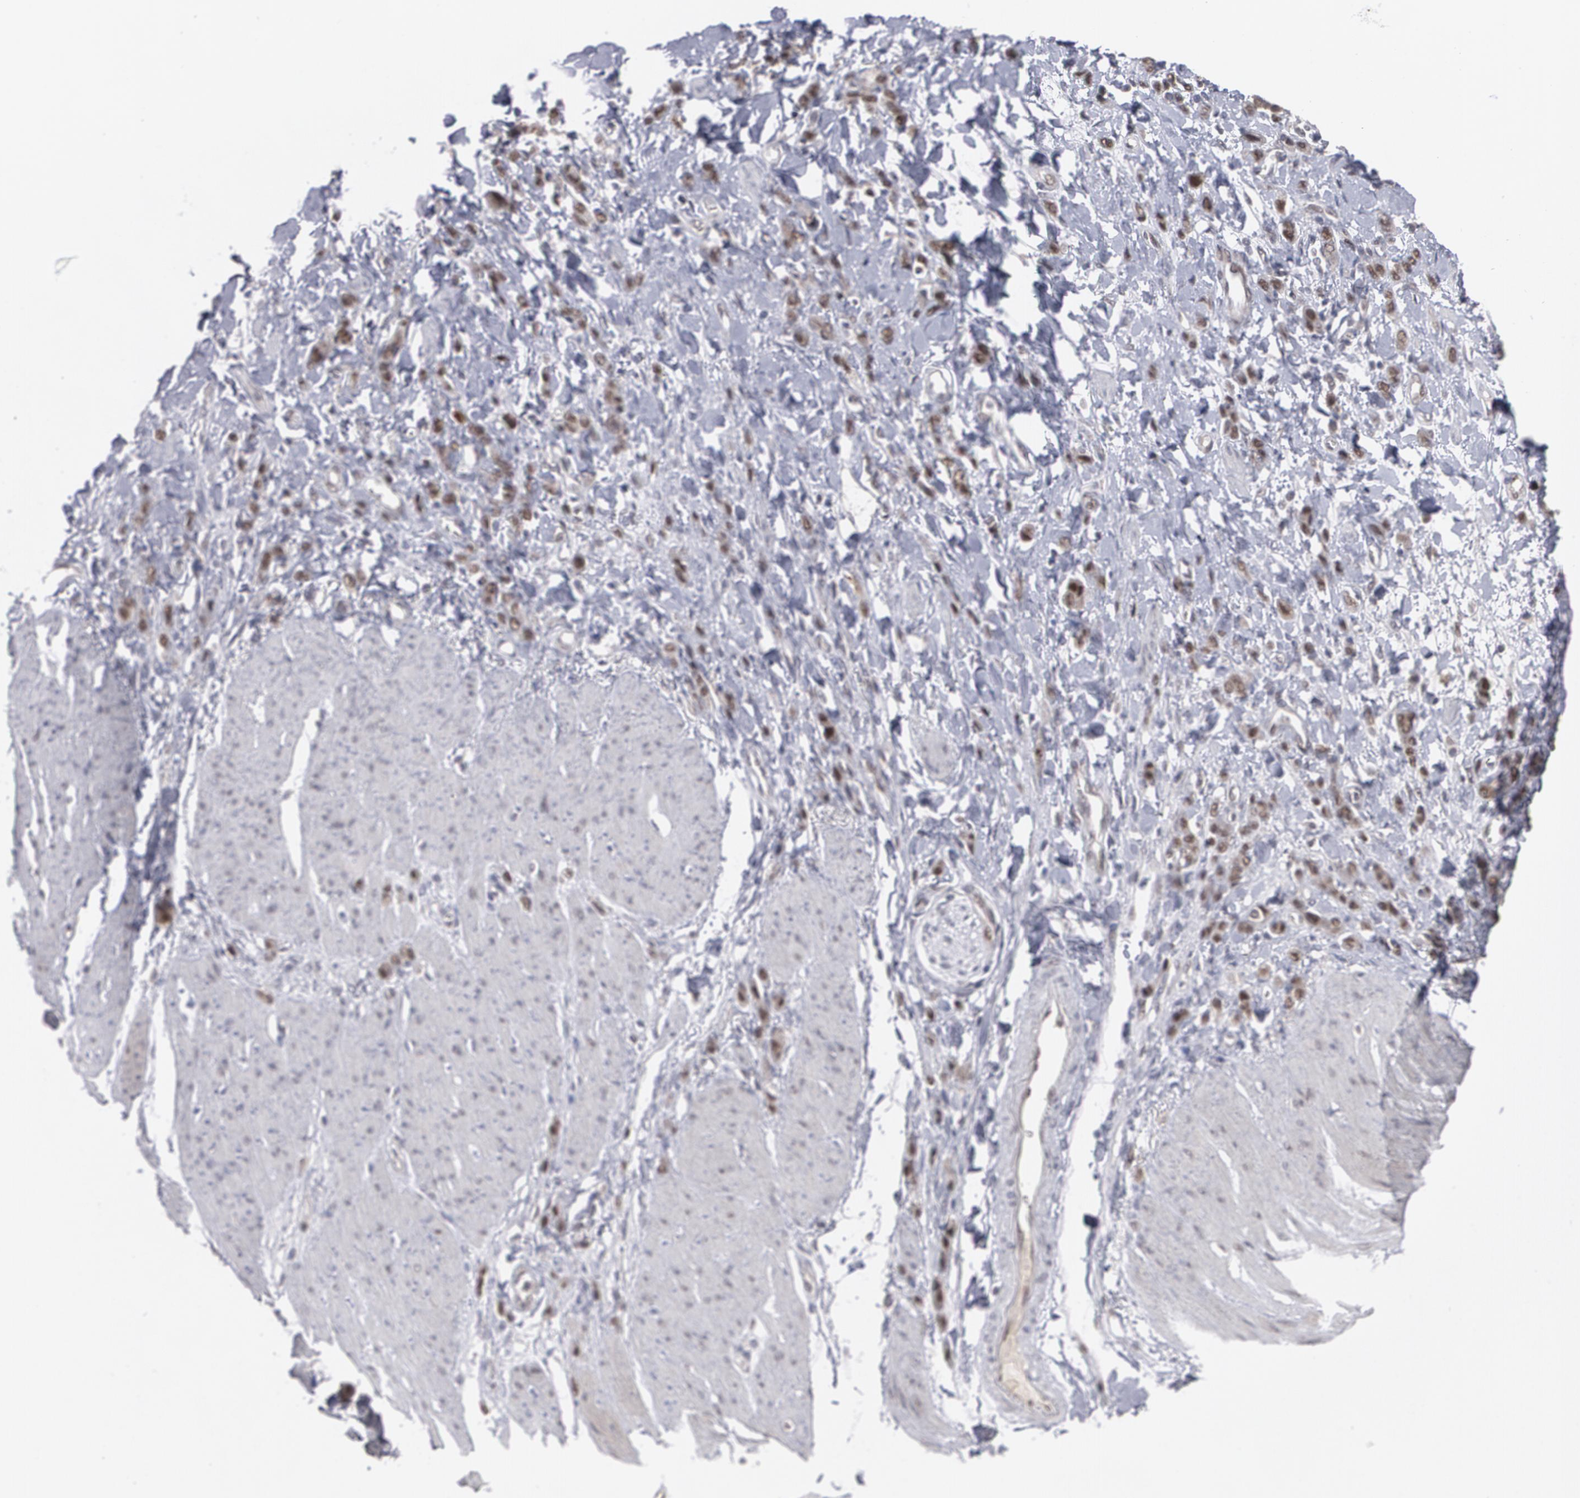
{"staining": {"intensity": "moderate", "quantity": "25%-75%", "location": "nuclear"}, "tissue": "stomach cancer", "cell_type": "Tumor cells", "image_type": "cancer", "snomed": [{"axis": "morphology", "description": "Normal tissue, NOS"}, {"axis": "morphology", "description": "Adenocarcinoma, NOS"}, {"axis": "topography", "description": "Stomach"}], "caption": "This histopathology image exhibits immunohistochemistry (IHC) staining of stomach cancer, with medium moderate nuclear positivity in about 25%-75% of tumor cells.", "gene": "INTS6", "patient": {"sex": "male", "age": 82}}